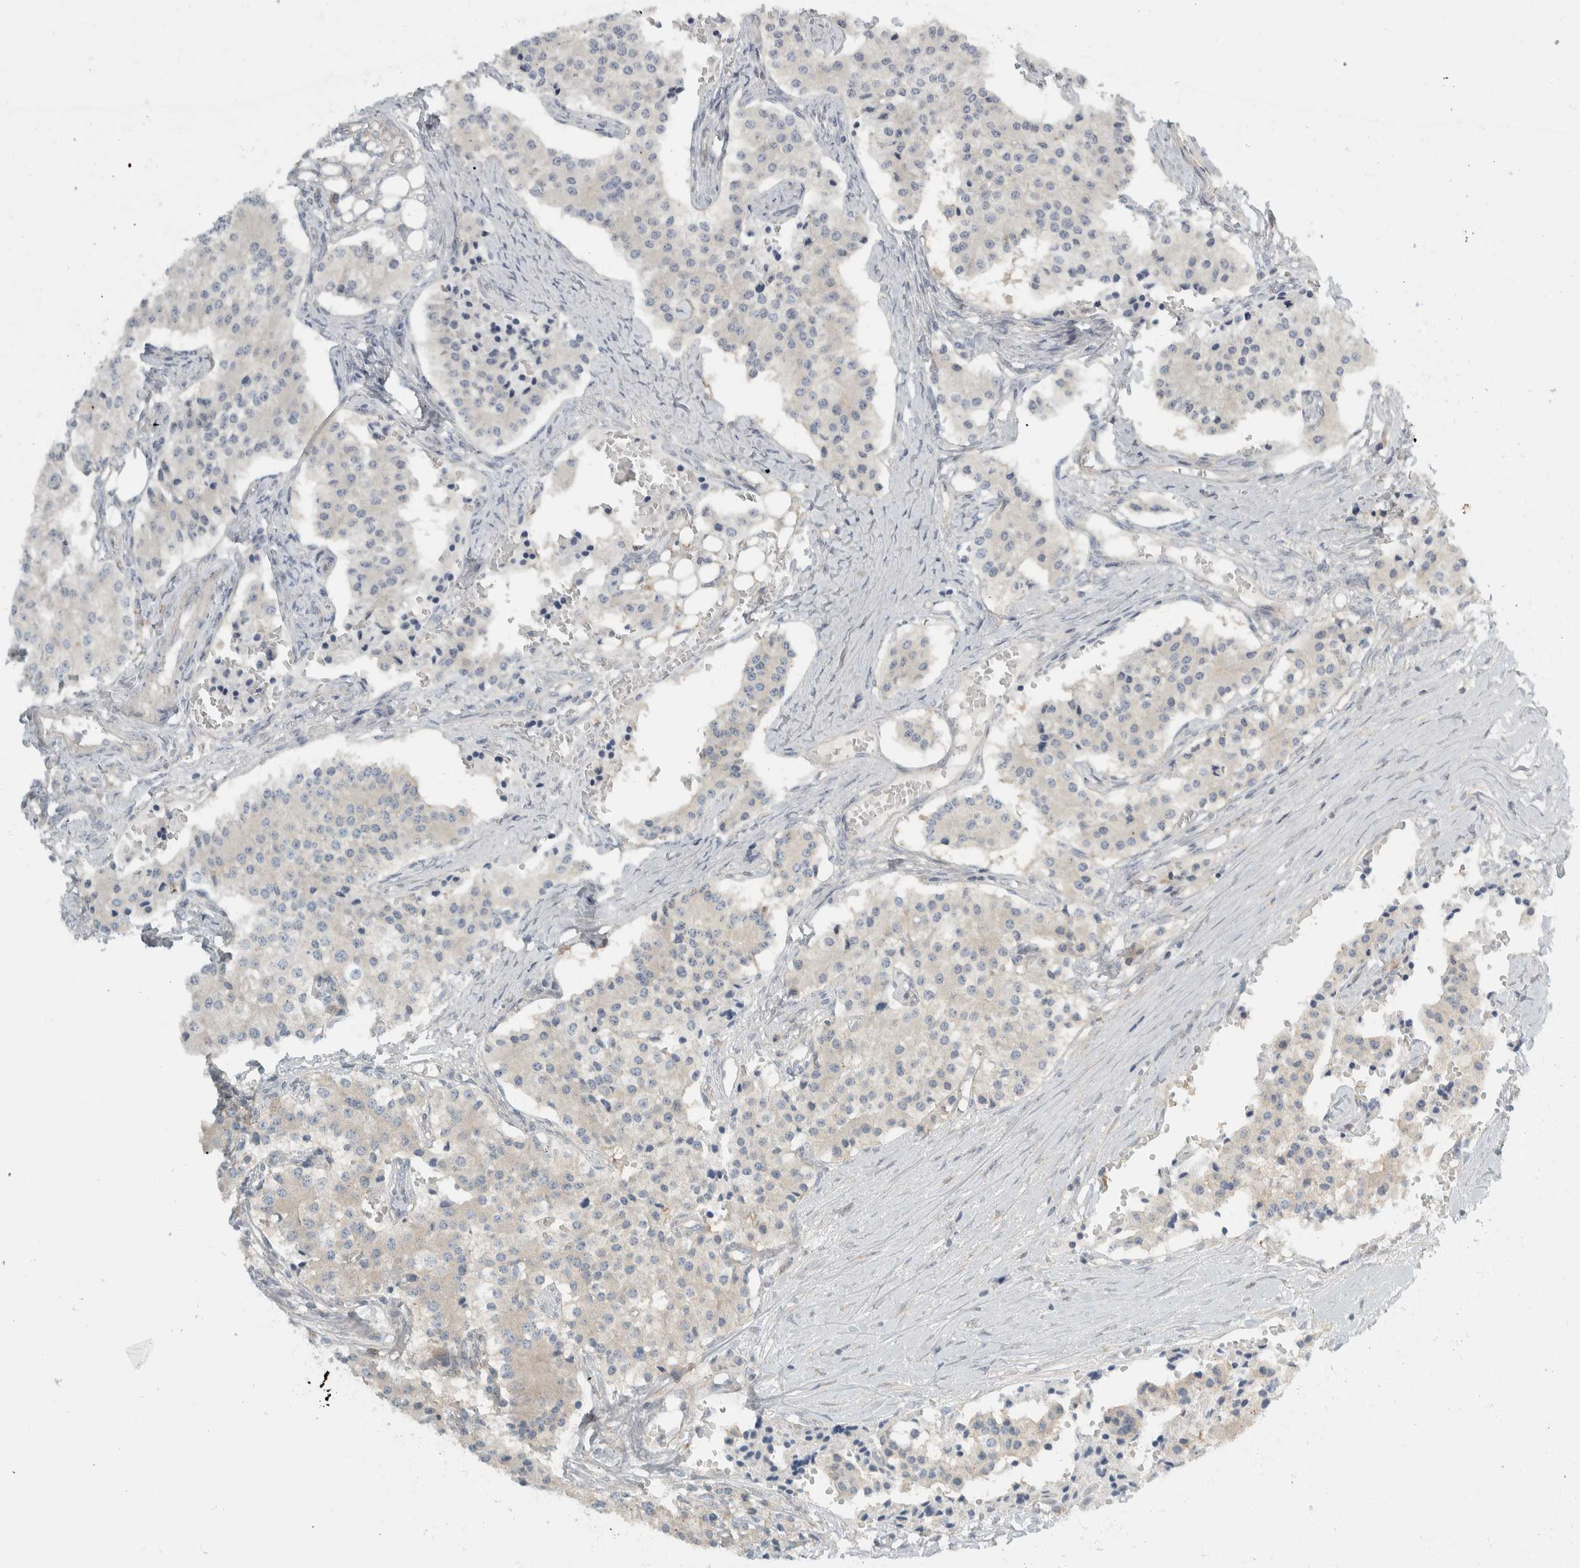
{"staining": {"intensity": "negative", "quantity": "none", "location": "none"}, "tissue": "carcinoid", "cell_type": "Tumor cells", "image_type": "cancer", "snomed": [{"axis": "morphology", "description": "Carcinoid, malignant, NOS"}, {"axis": "topography", "description": "Colon"}], "caption": "Immunohistochemistry (IHC) micrograph of neoplastic tissue: malignant carcinoid stained with DAB exhibits no significant protein staining in tumor cells.", "gene": "HGS", "patient": {"sex": "female", "age": 52}}